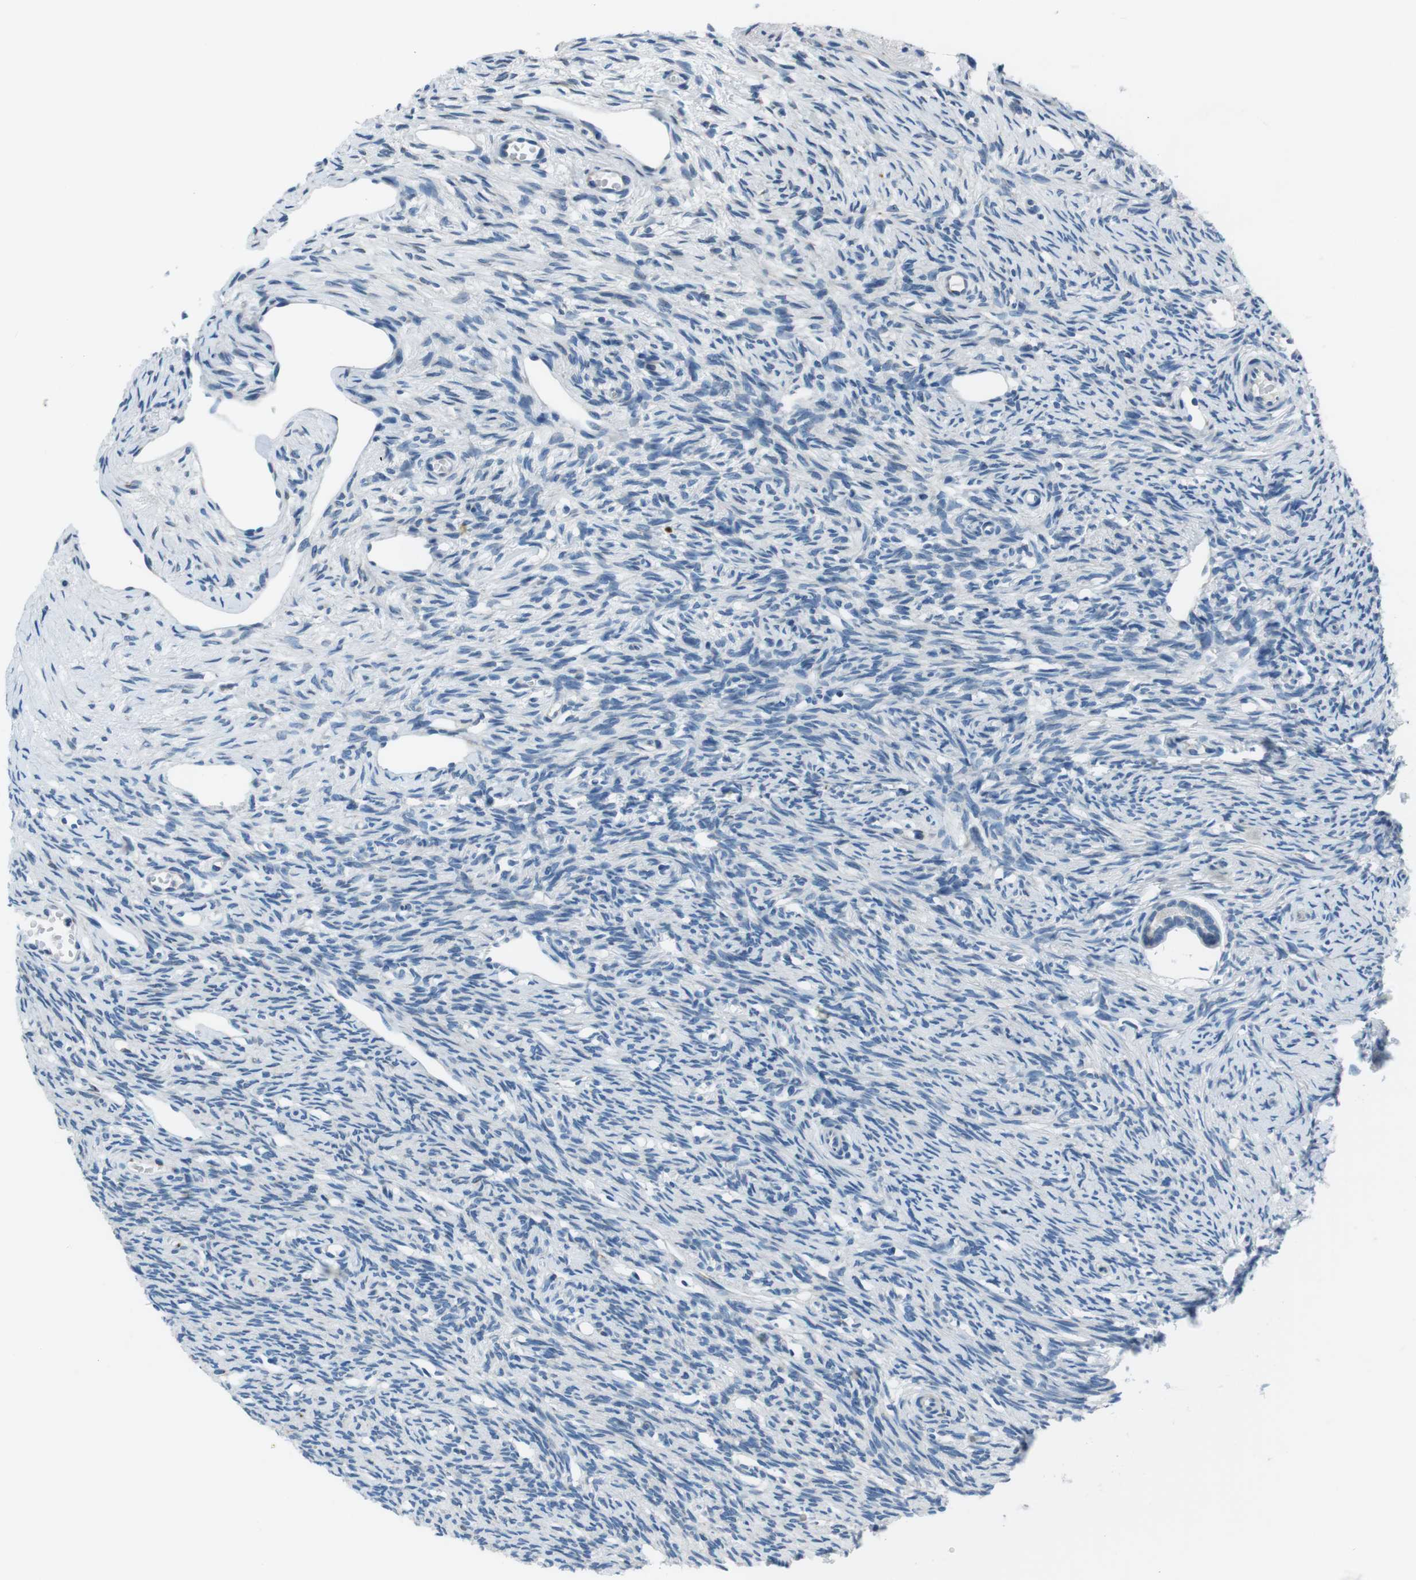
{"staining": {"intensity": "negative", "quantity": "none", "location": "none"}, "tissue": "ovary", "cell_type": "Follicle cells", "image_type": "normal", "snomed": [{"axis": "morphology", "description": "Normal tissue, NOS"}, {"axis": "topography", "description": "Ovary"}], "caption": "High magnification brightfield microscopy of benign ovary stained with DAB (brown) and counterstained with hematoxylin (blue): follicle cells show no significant expression. The staining is performed using DAB brown chromogen with nuclei counter-stained in using hematoxylin.", "gene": "NUCB2", "patient": {"sex": "female", "age": 33}}